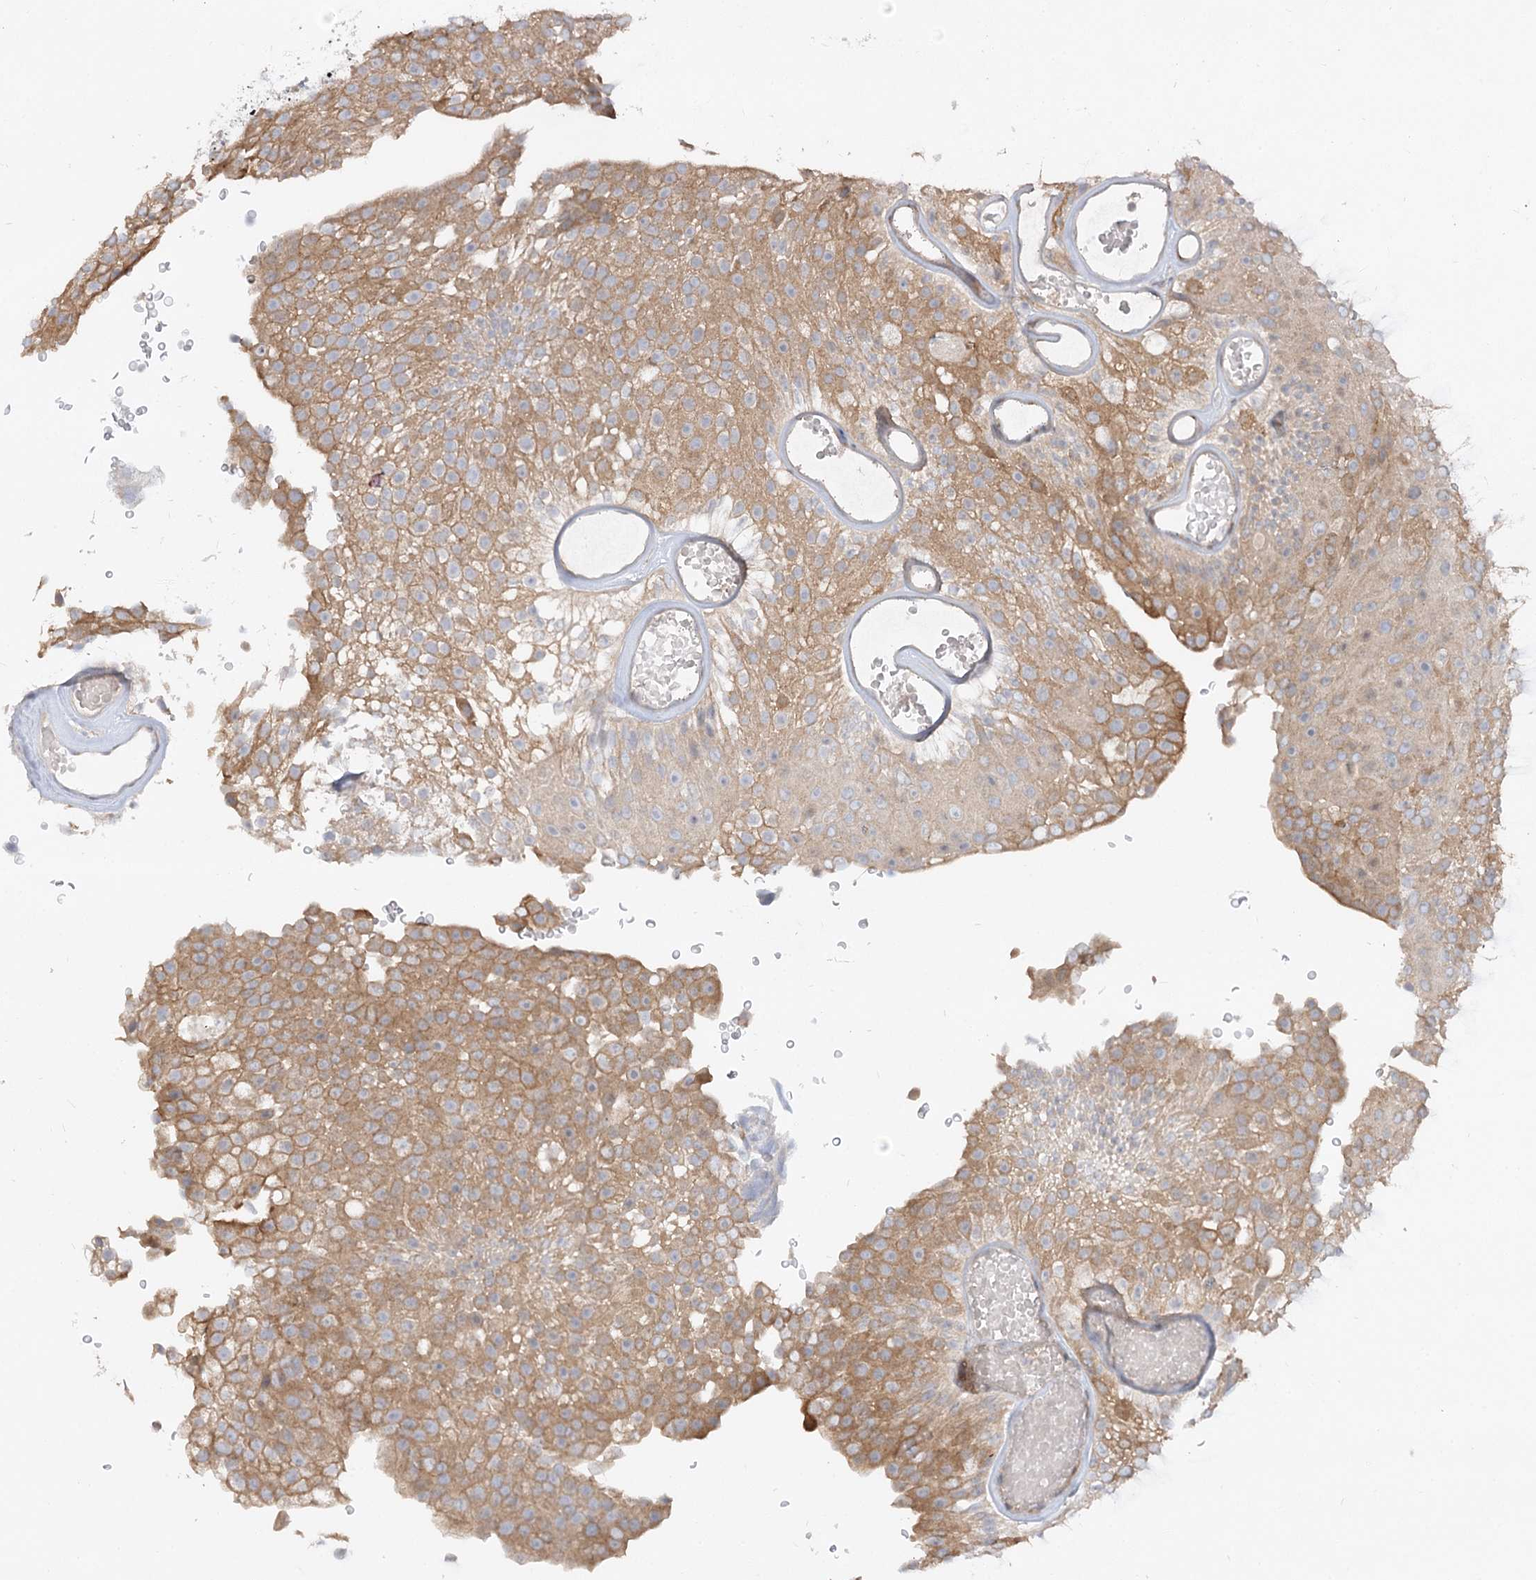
{"staining": {"intensity": "moderate", "quantity": ">75%", "location": "cytoplasmic/membranous"}, "tissue": "urothelial cancer", "cell_type": "Tumor cells", "image_type": "cancer", "snomed": [{"axis": "morphology", "description": "Urothelial carcinoma, Low grade"}, {"axis": "topography", "description": "Urinary bladder"}], "caption": "Urothelial cancer was stained to show a protein in brown. There is medium levels of moderate cytoplasmic/membranous expression in approximately >75% of tumor cells.", "gene": "FGF19", "patient": {"sex": "male", "age": 78}}